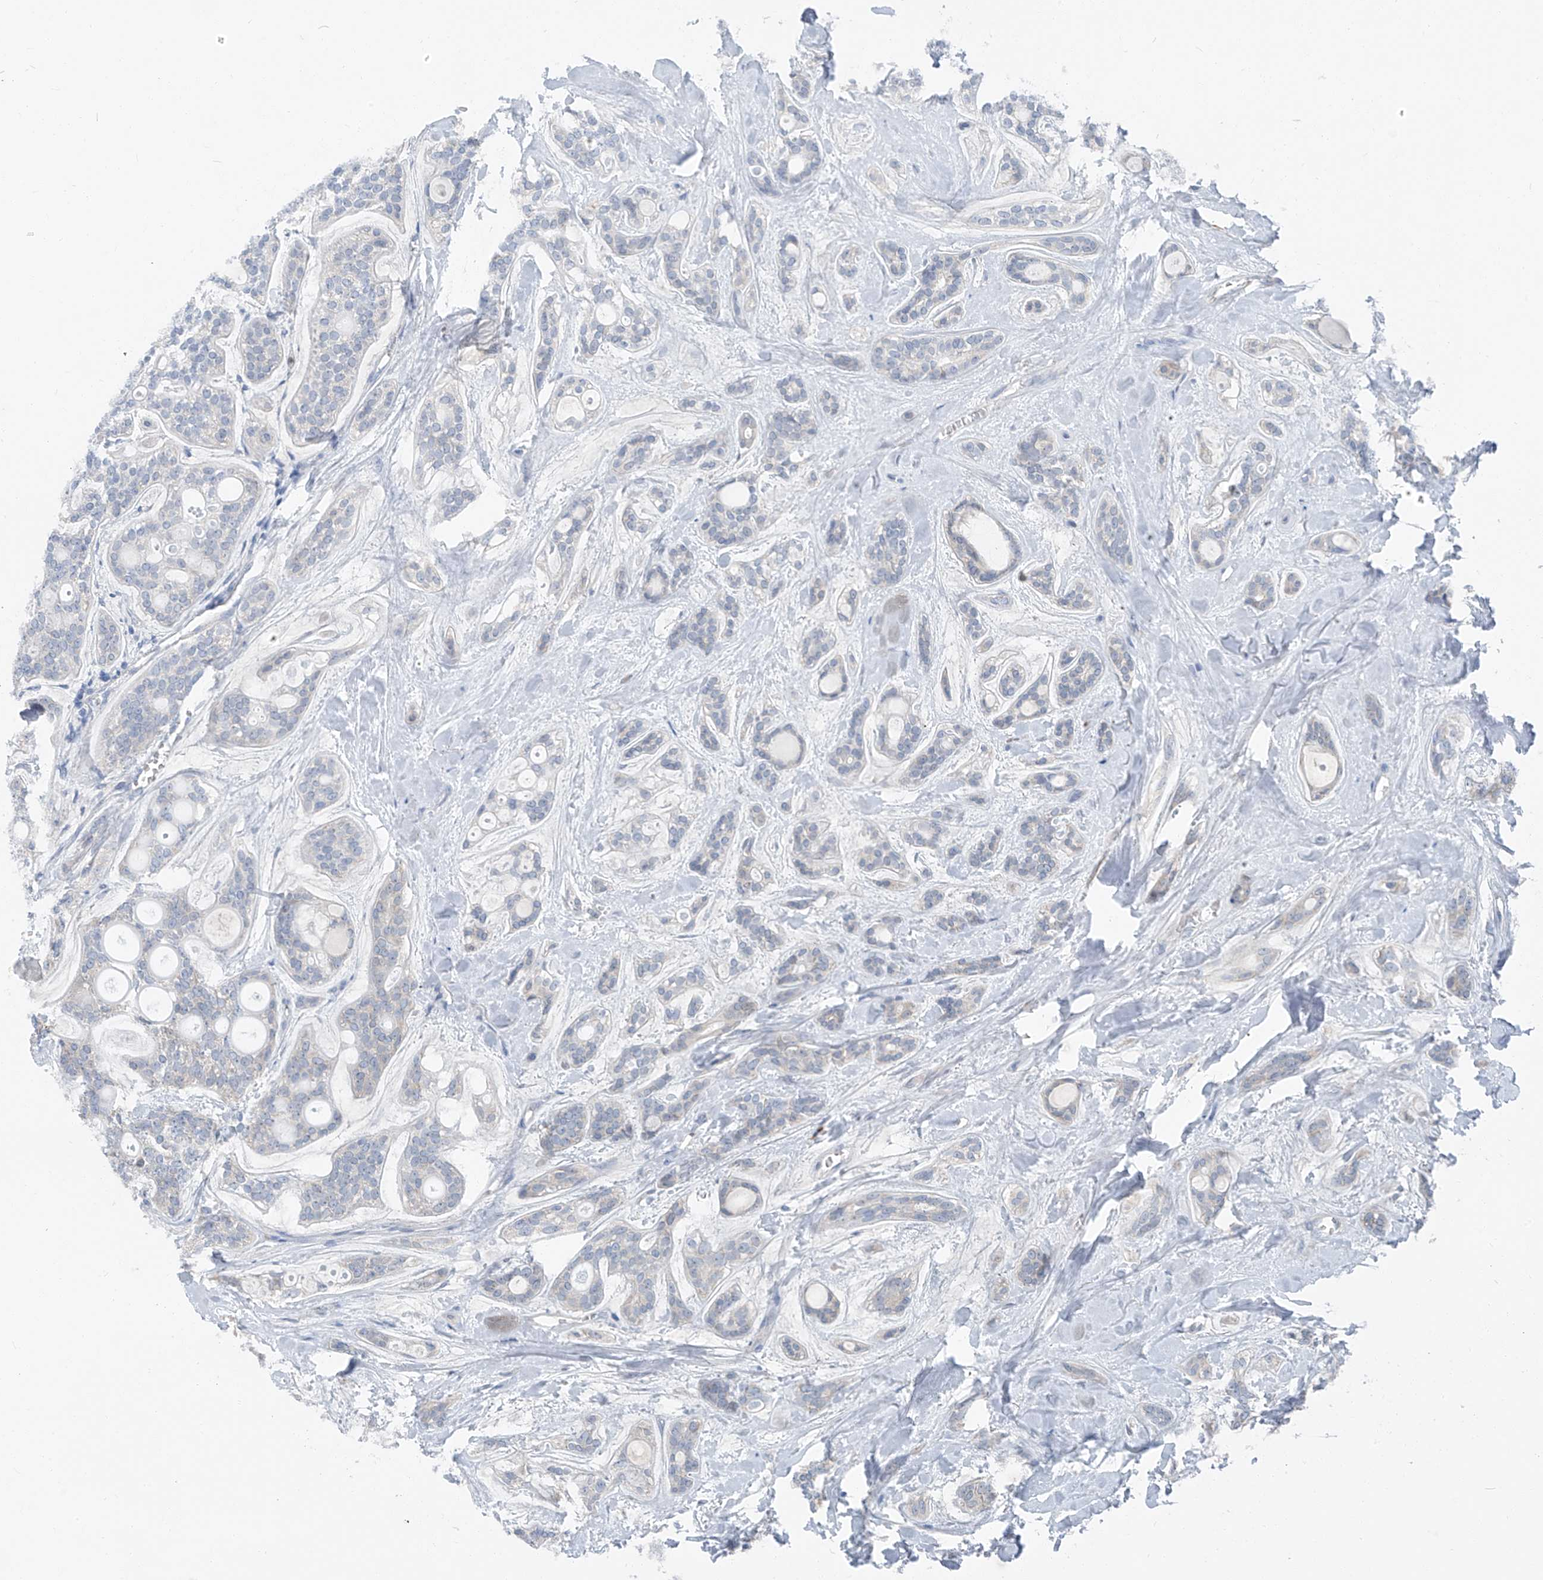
{"staining": {"intensity": "negative", "quantity": "none", "location": "none"}, "tissue": "head and neck cancer", "cell_type": "Tumor cells", "image_type": "cancer", "snomed": [{"axis": "morphology", "description": "Adenocarcinoma, NOS"}, {"axis": "topography", "description": "Head-Neck"}], "caption": "Protein analysis of head and neck cancer (adenocarcinoma) demonstrates no significant staining in tumor cells. (Immunohistochemistry, brightfield microscopy, high magnification).", "gene": "CHMP2B", "patient": {"sex": "male", "age": 66}}